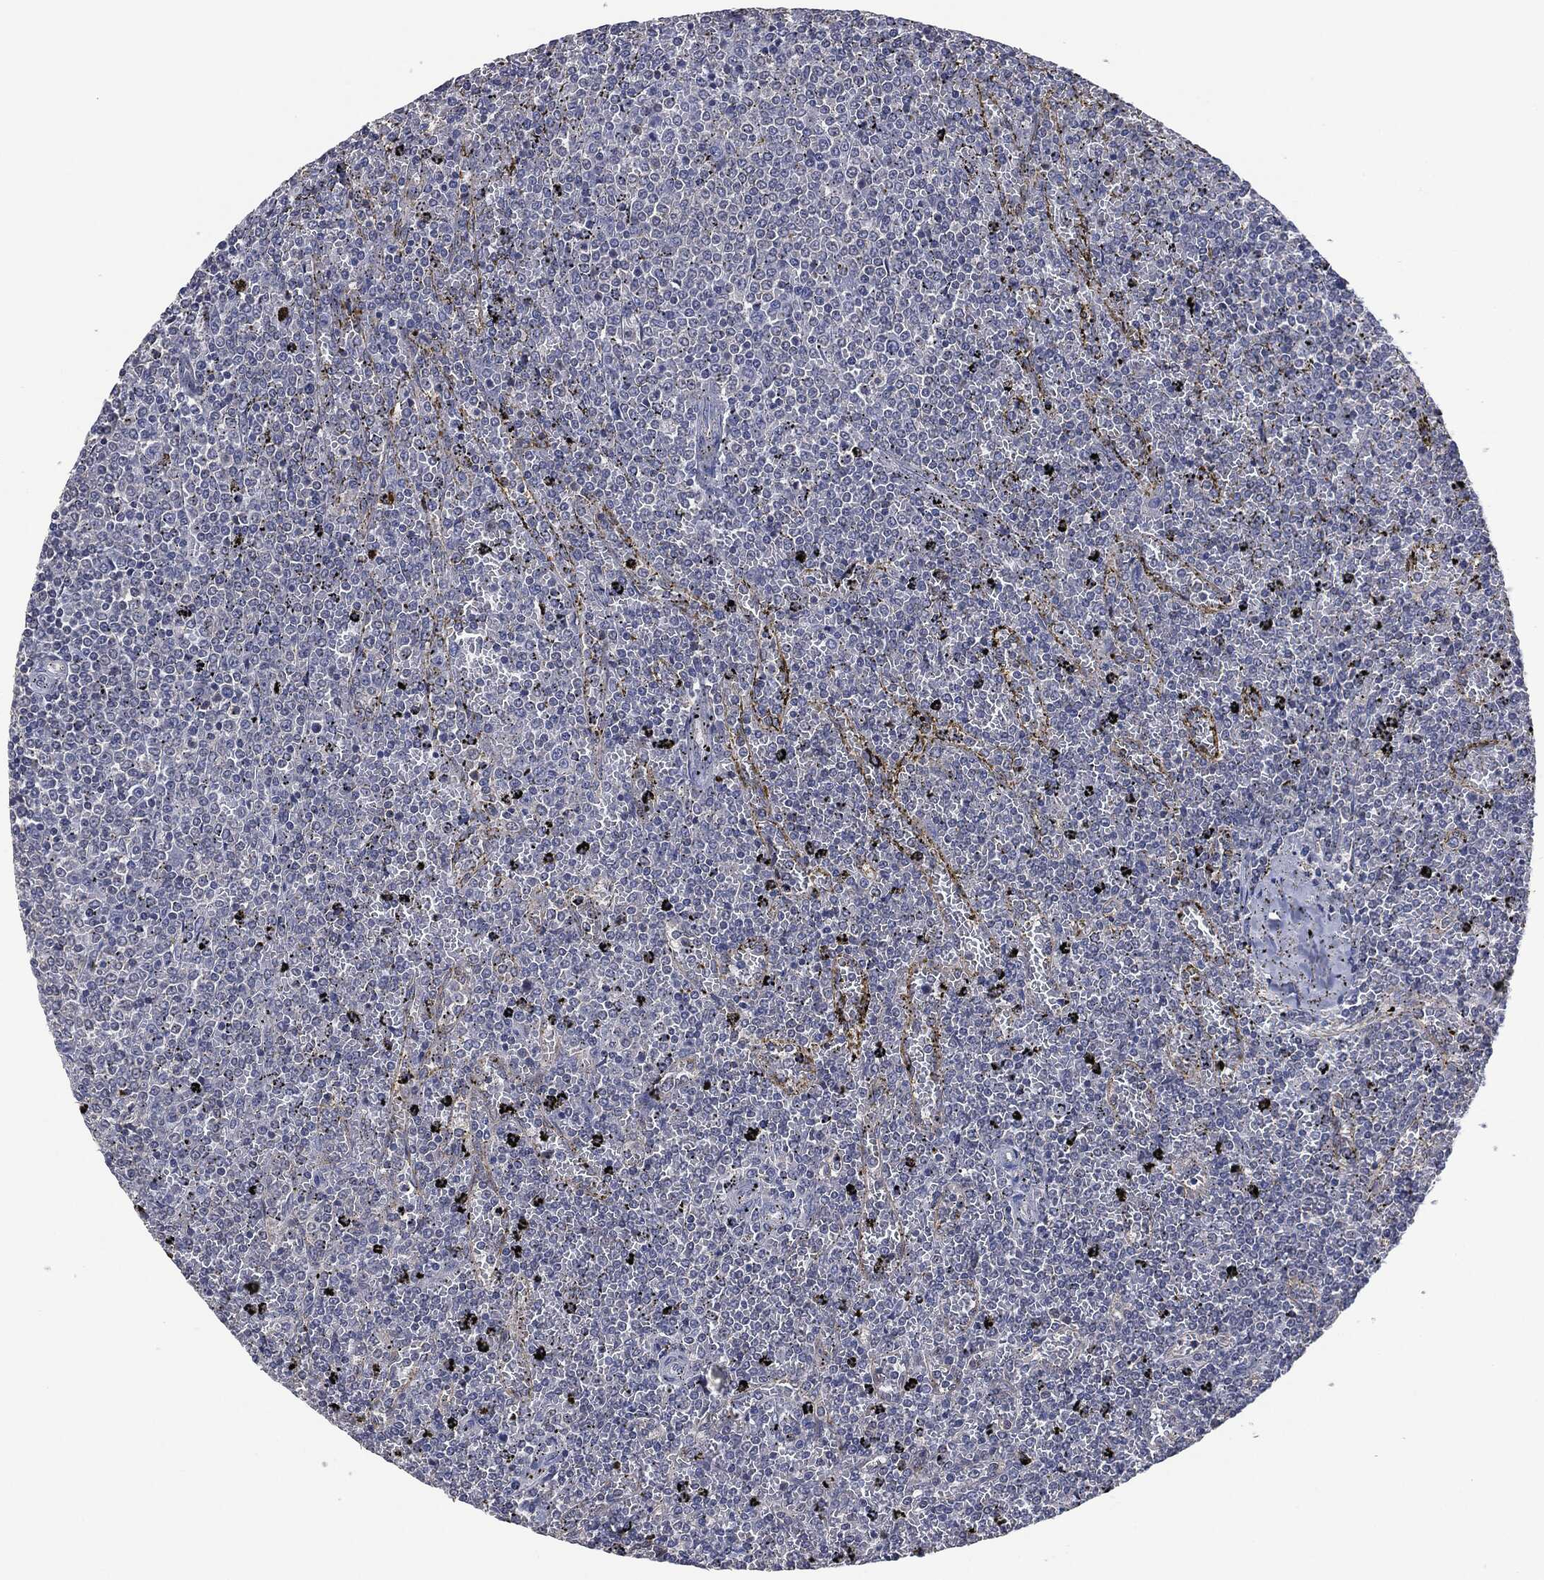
{"staining": {"intensity": "negative", "quantity": "none", "location": "none"}, "tissue": "lymphoma", "cell_type": "Tumor cells", "image_type": "cancer", "snomed": [{"axis": "morphology", "description": "Malignant lymphoma, non-Hodgkin's type, Low grade"}, {"axis": "topography", "description": "Spleen"}], "caption": "Tumor cells are negative for protein expression in human lymphoma. (DAB (3,3'-diaminobenzidine) immunohistochemistry (IHC) visualized using brightfield microscopy, high magnification).", "gene": "IL1RN", "patient": {"sex": "female", "age": 77}}